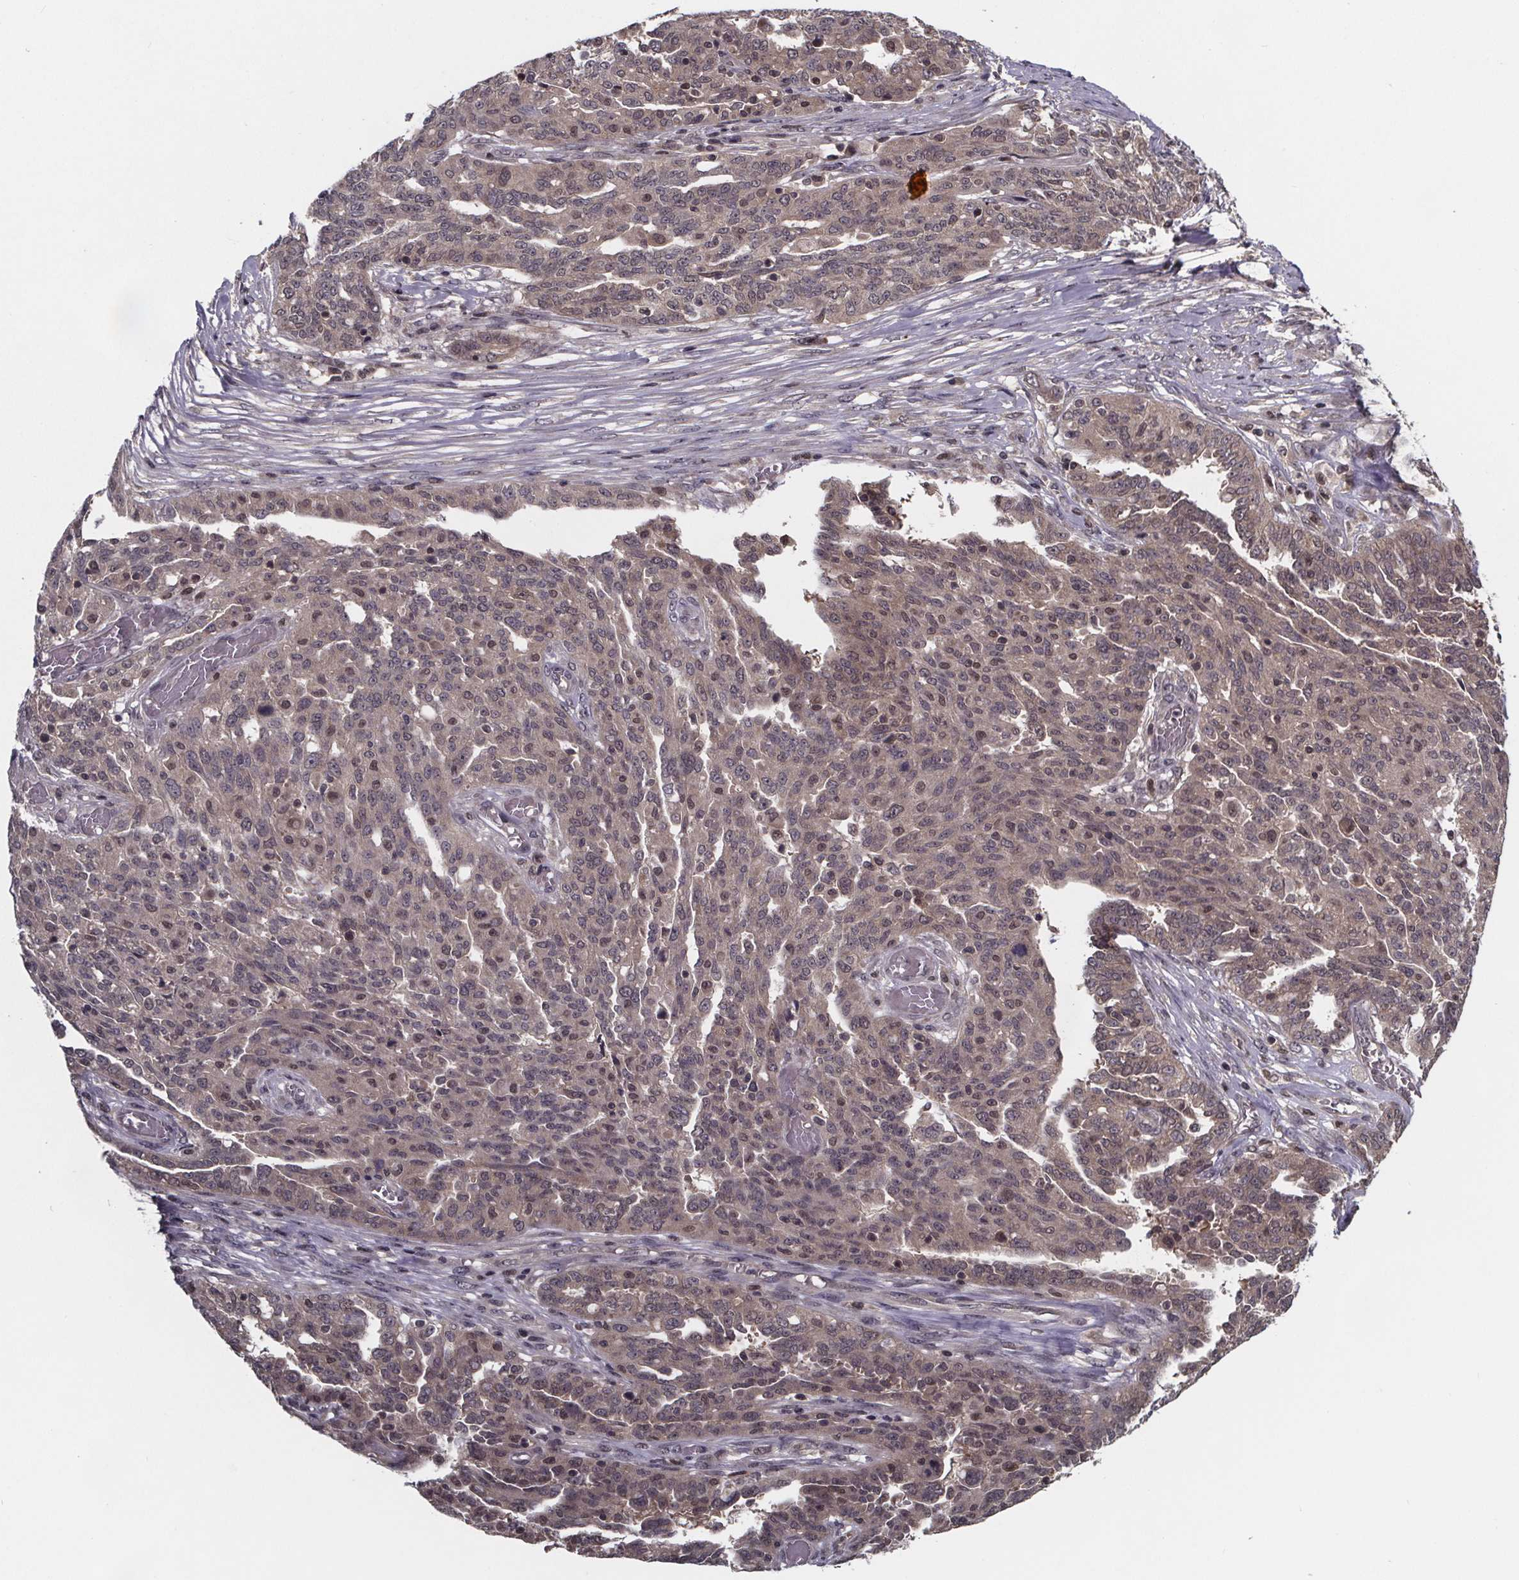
{"staining": {"intensity": "weak", "quantity": ">75%", "location": "cytoplasmic/membranous,nuclear"}, "tissue": "ovarian cancer", "cell_type": "Tumor cells", "image_type": "cancer", "snomed": [{"axis": "morphology", "description": "Cystadenocarcinoma, serous, NOS"}, {"axis": "topography", "description": "Ovary"}], "caption": "There is low levels of weak cytoplasmic/membranous and nuclear staining in tumor cells of ovarian serous cystadenocarcinoma, as demonstrated by immunohistochemical staining (brown color).", "gene": "FN3KRP", "patient": {"sex": "female", "age": 67}}